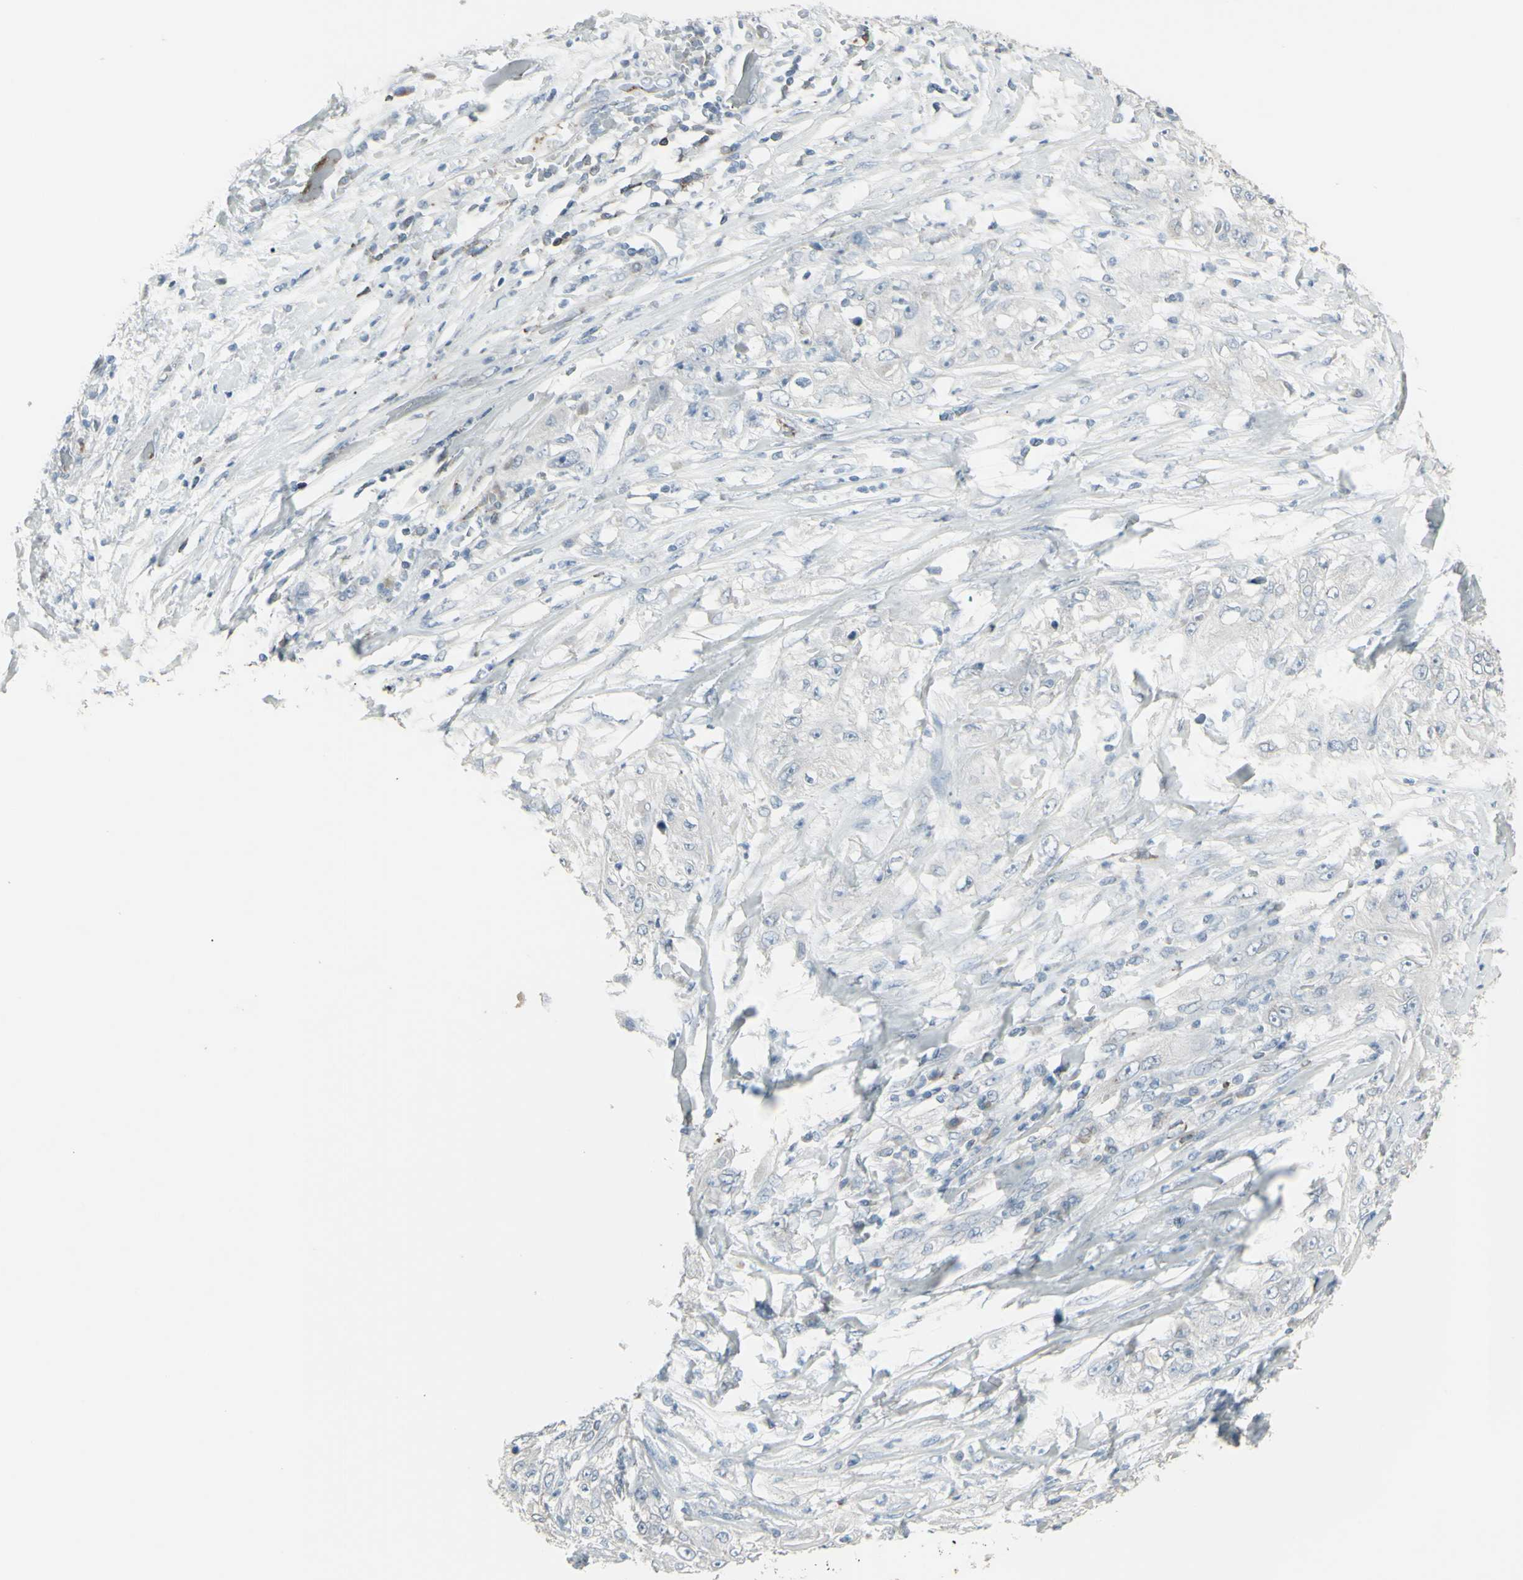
{"staining": {"intensity": "negative", "quantity": "none", "location": "none"}, "tissue": "lung cancer", "cell_type": "Tumor cells", "image_type": "cancer", "snomed": [{"axis": "morphology", "description": "Inflammation, NOS"}, {"axis": "morphology", "description": "Squamous cell carcinoma, NOS"}, {"axis": "topography", "description": "Lymph node"}, {"axis": "topography", "description": "Soft tissue"}, {"axis": "topography", "description": "Lung"}], "caption": "Immunohistochemistry histopathology image of neoplastic tissue: lung cancer stained with DAB (3,3'-diaminobenzidine) shows no significant protein expression in tumor cells.", "gene": "CD79B", "patient": {"sex": "male", "age": 66}}